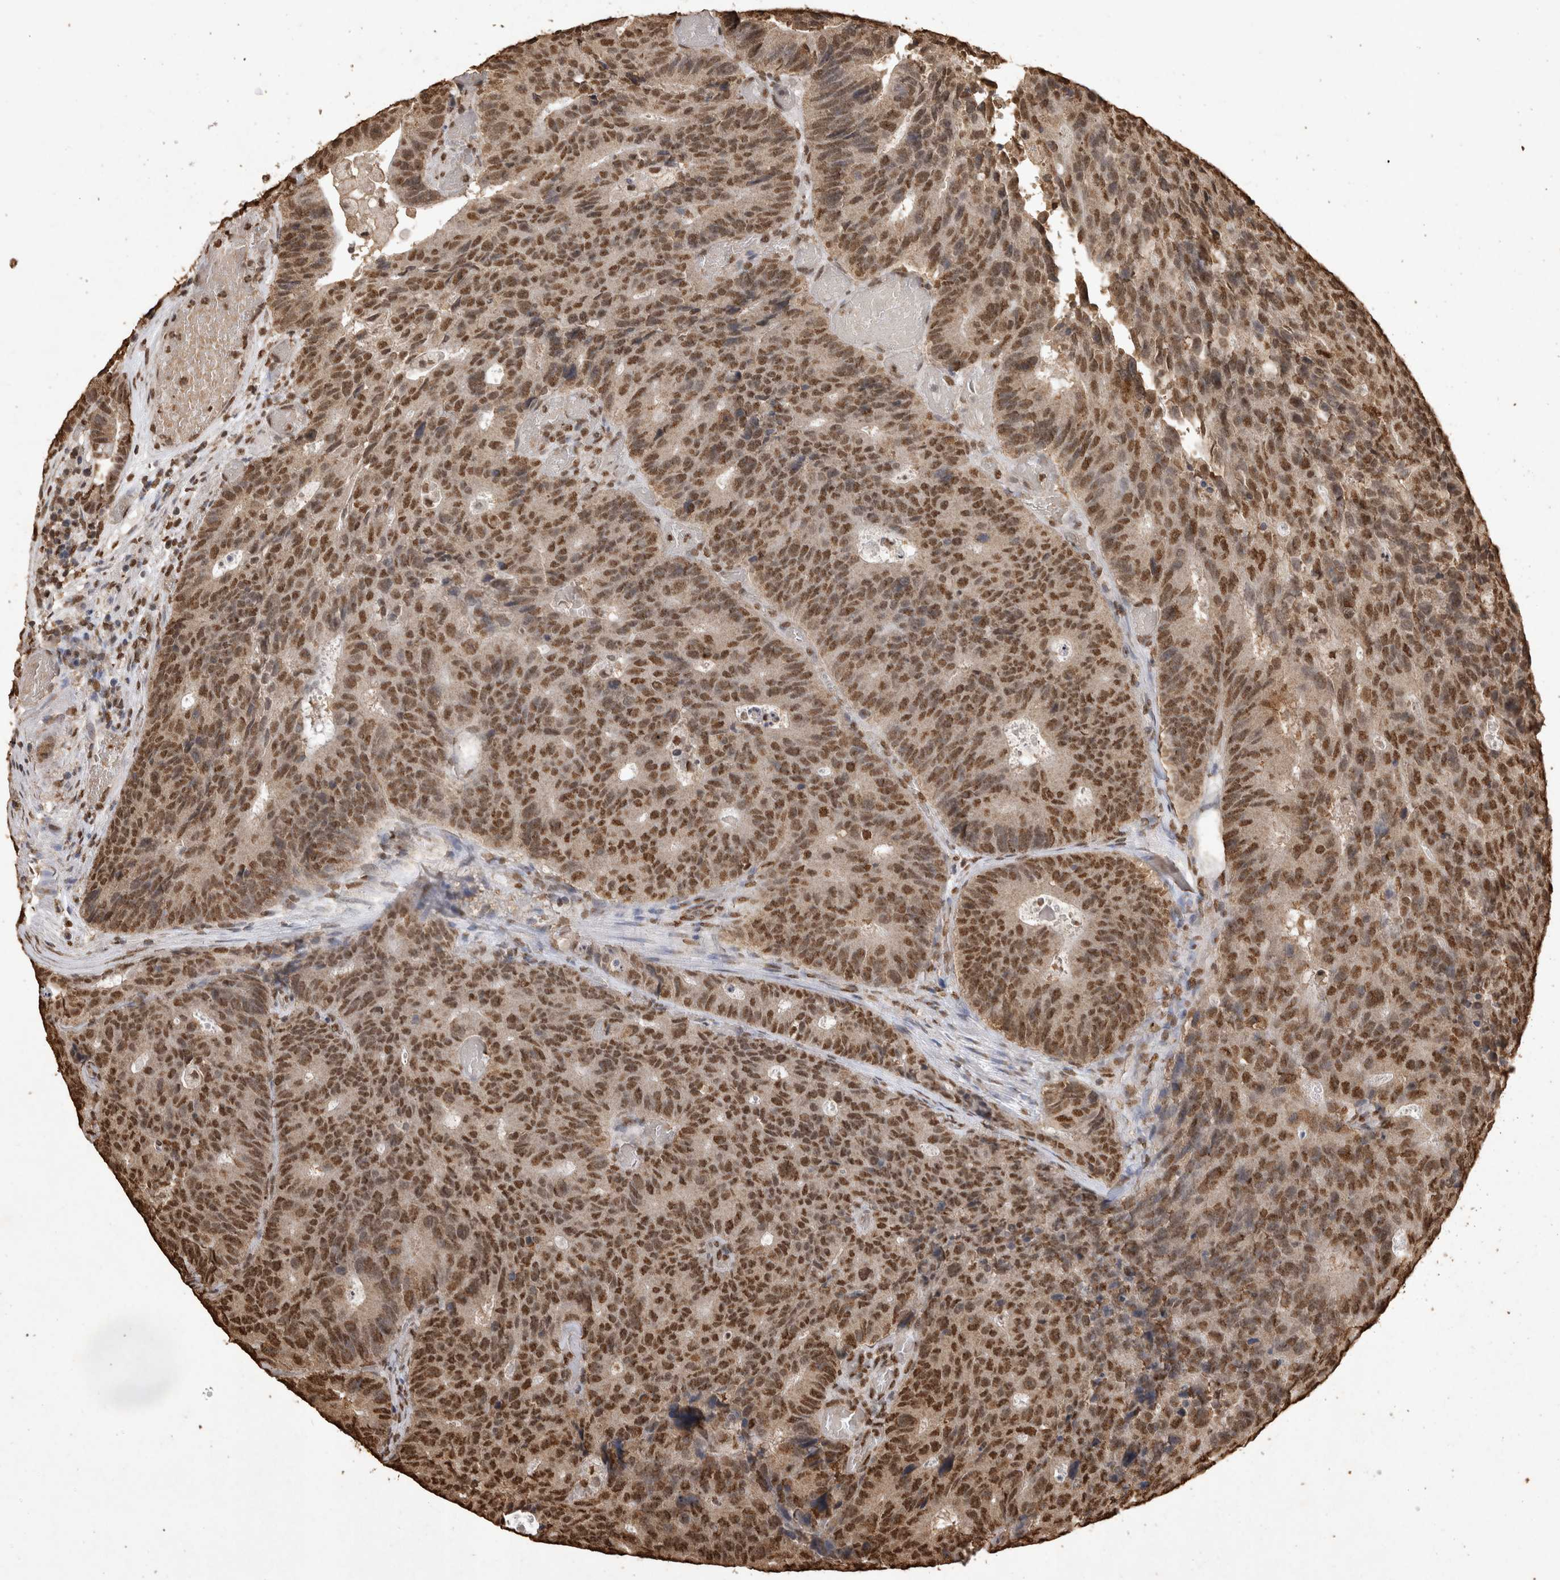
{"staining": {"intensity": "moderate", "quantity": ">75%", "location": "nuclear"}, "tissue": "colorectal cancer", "cell_type": "Tumor cells", "image_type": "cancer", "snomed": [{"axis": "morphology", "description": "Adenocarcinoma, NOS"}, {"axis": "topography", "description": "Colon"}], "caption": "Immunohistochemical staining of colorectal adenocarcinoma reveals medium levels of moderate nuclear positivity in approximately >75% of tumor cells.", "gene": "OAS2", "patient": {"sex": "male", "age": 87}}